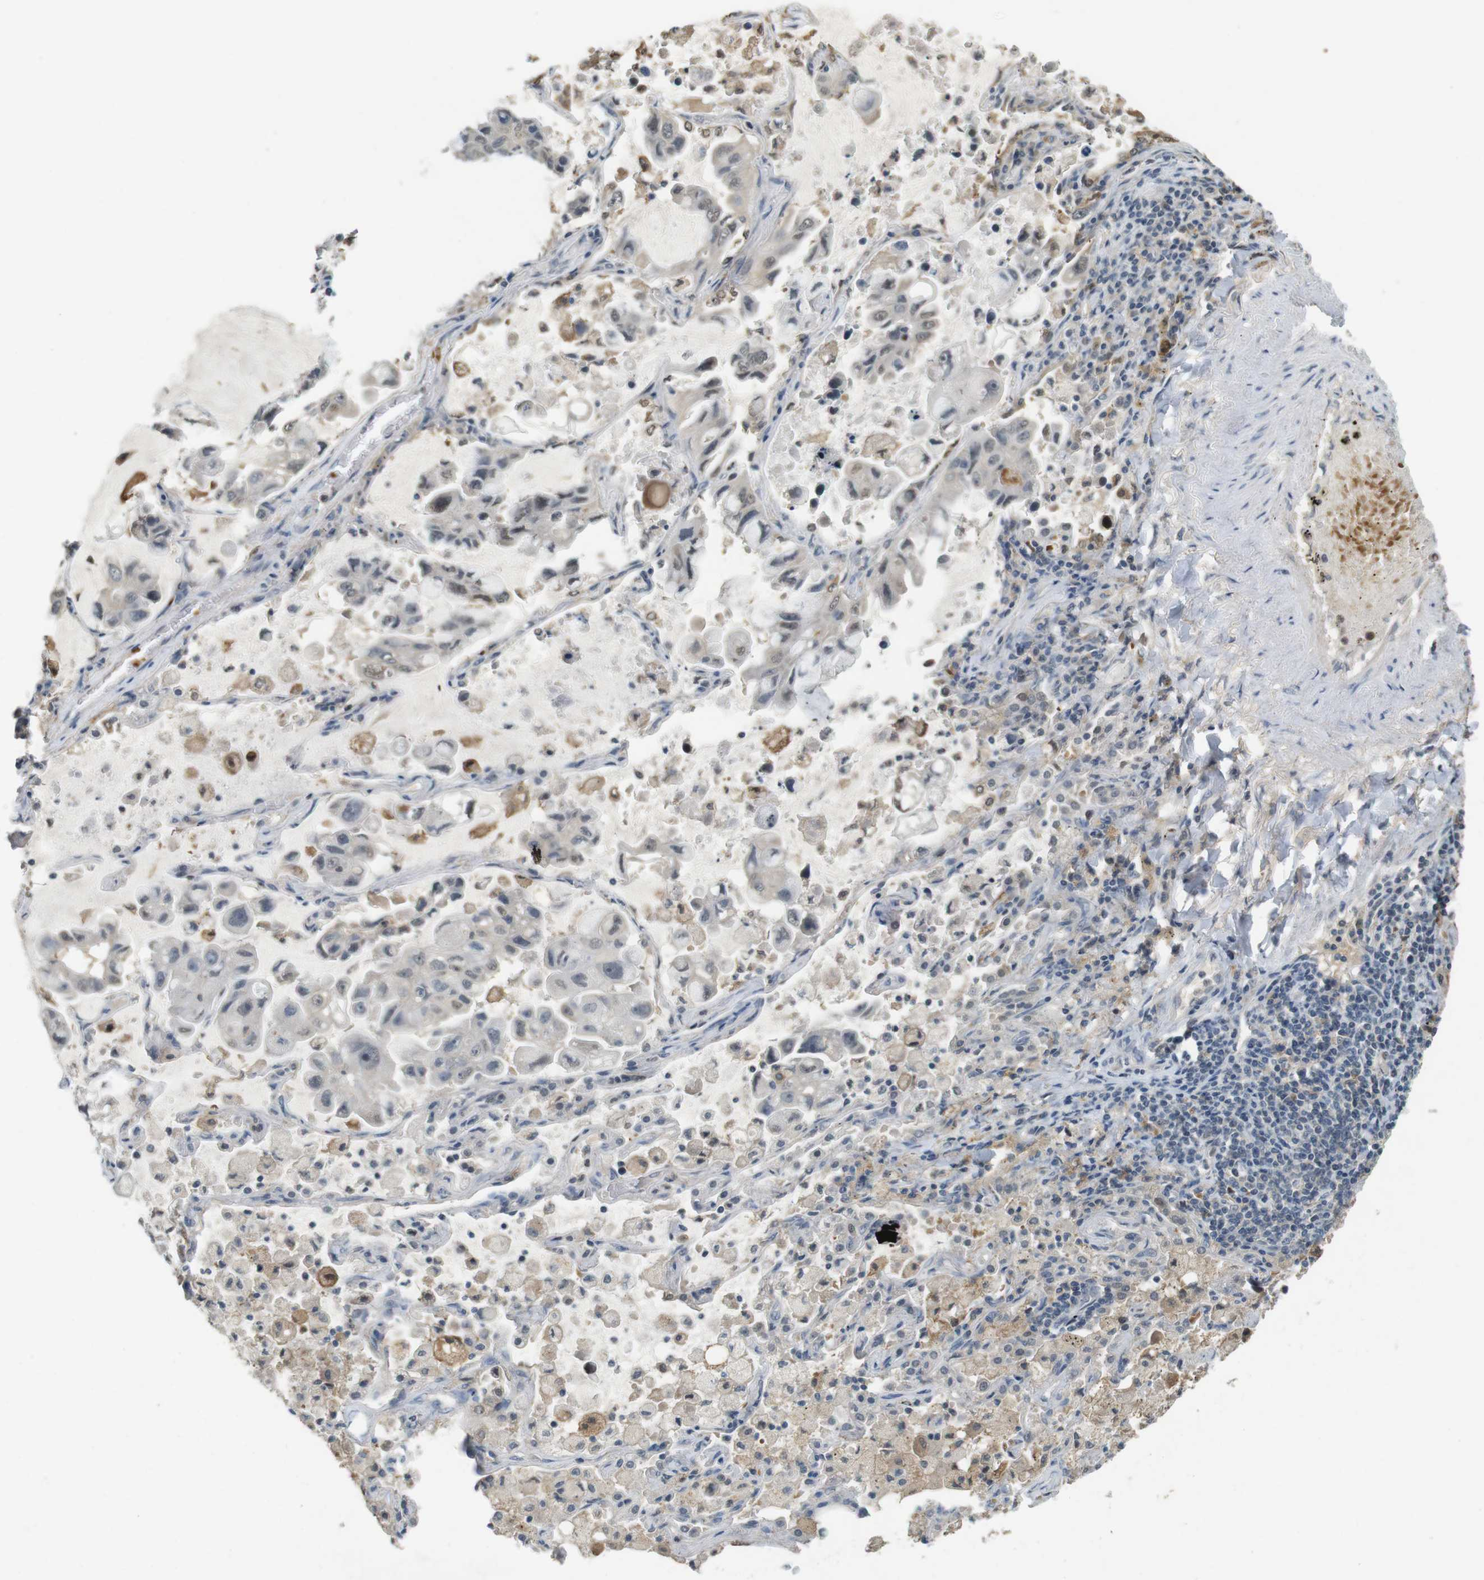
{"staining": {"intensity": "weak", "quantity": "<25%", "location": "nuclear"}, "tissue": "lung cancer", "cell_type": "Tumor cells", "image_type": "cancer", "snomed": [{"axis": "morphology", "description": "Adenocarcinoma, NOS"}, {"axis": "topography", "description": "Lung"}], "caption": "An immunohistochemistry photomicrograph of lung cancer (adenocarcinoma) is shown. There is no staining in tumor cells of lung cancer (adenocarcinoma). (DAB immunohistochemistry with hematoxylin counter stain).", "gene": "CDK14", "patient": {"sex": "male", "age": 64}}